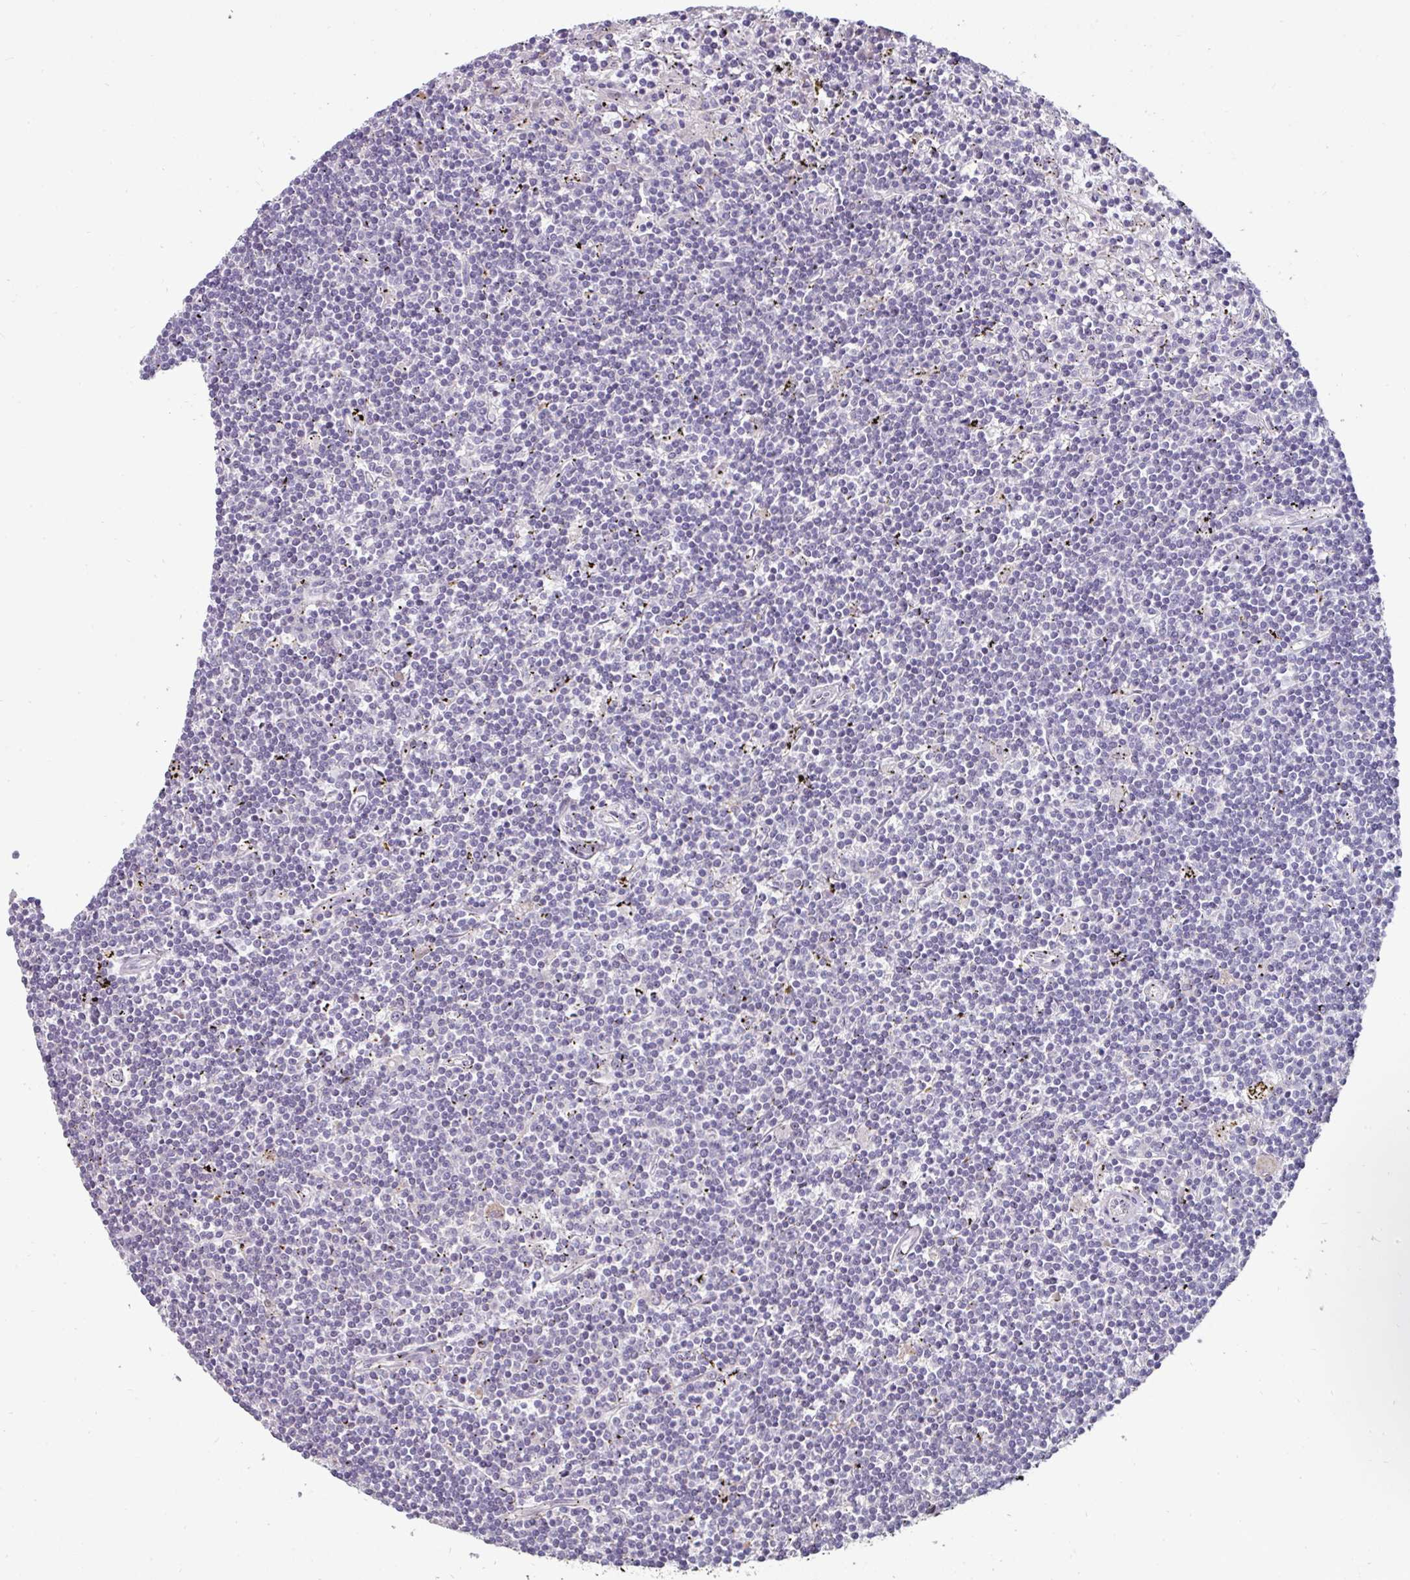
{"staining": {"intensity": "negative", "quantity": "none", "location": "none"}, "tissue": "lymphoma", "cell_type": "Tumor cells", "image_type": "cancer", "snomed": [{"axis": "morphology", "description": "Malignant lymphoma, non-Hodgkin's type, Low grade"}, {"axis": "topography", "description": "Spleen"}], "caption": "Image shows no protein staining in tumor cells of lymphoma tissue. The staining was performed using DAB to visualize the protein expression in brown, while the nuclei were stained in blue with hematoxylin (Magnification: 20x).", "gene": "SWSAP1", "patient": {"sex": "male", "age": 76}}